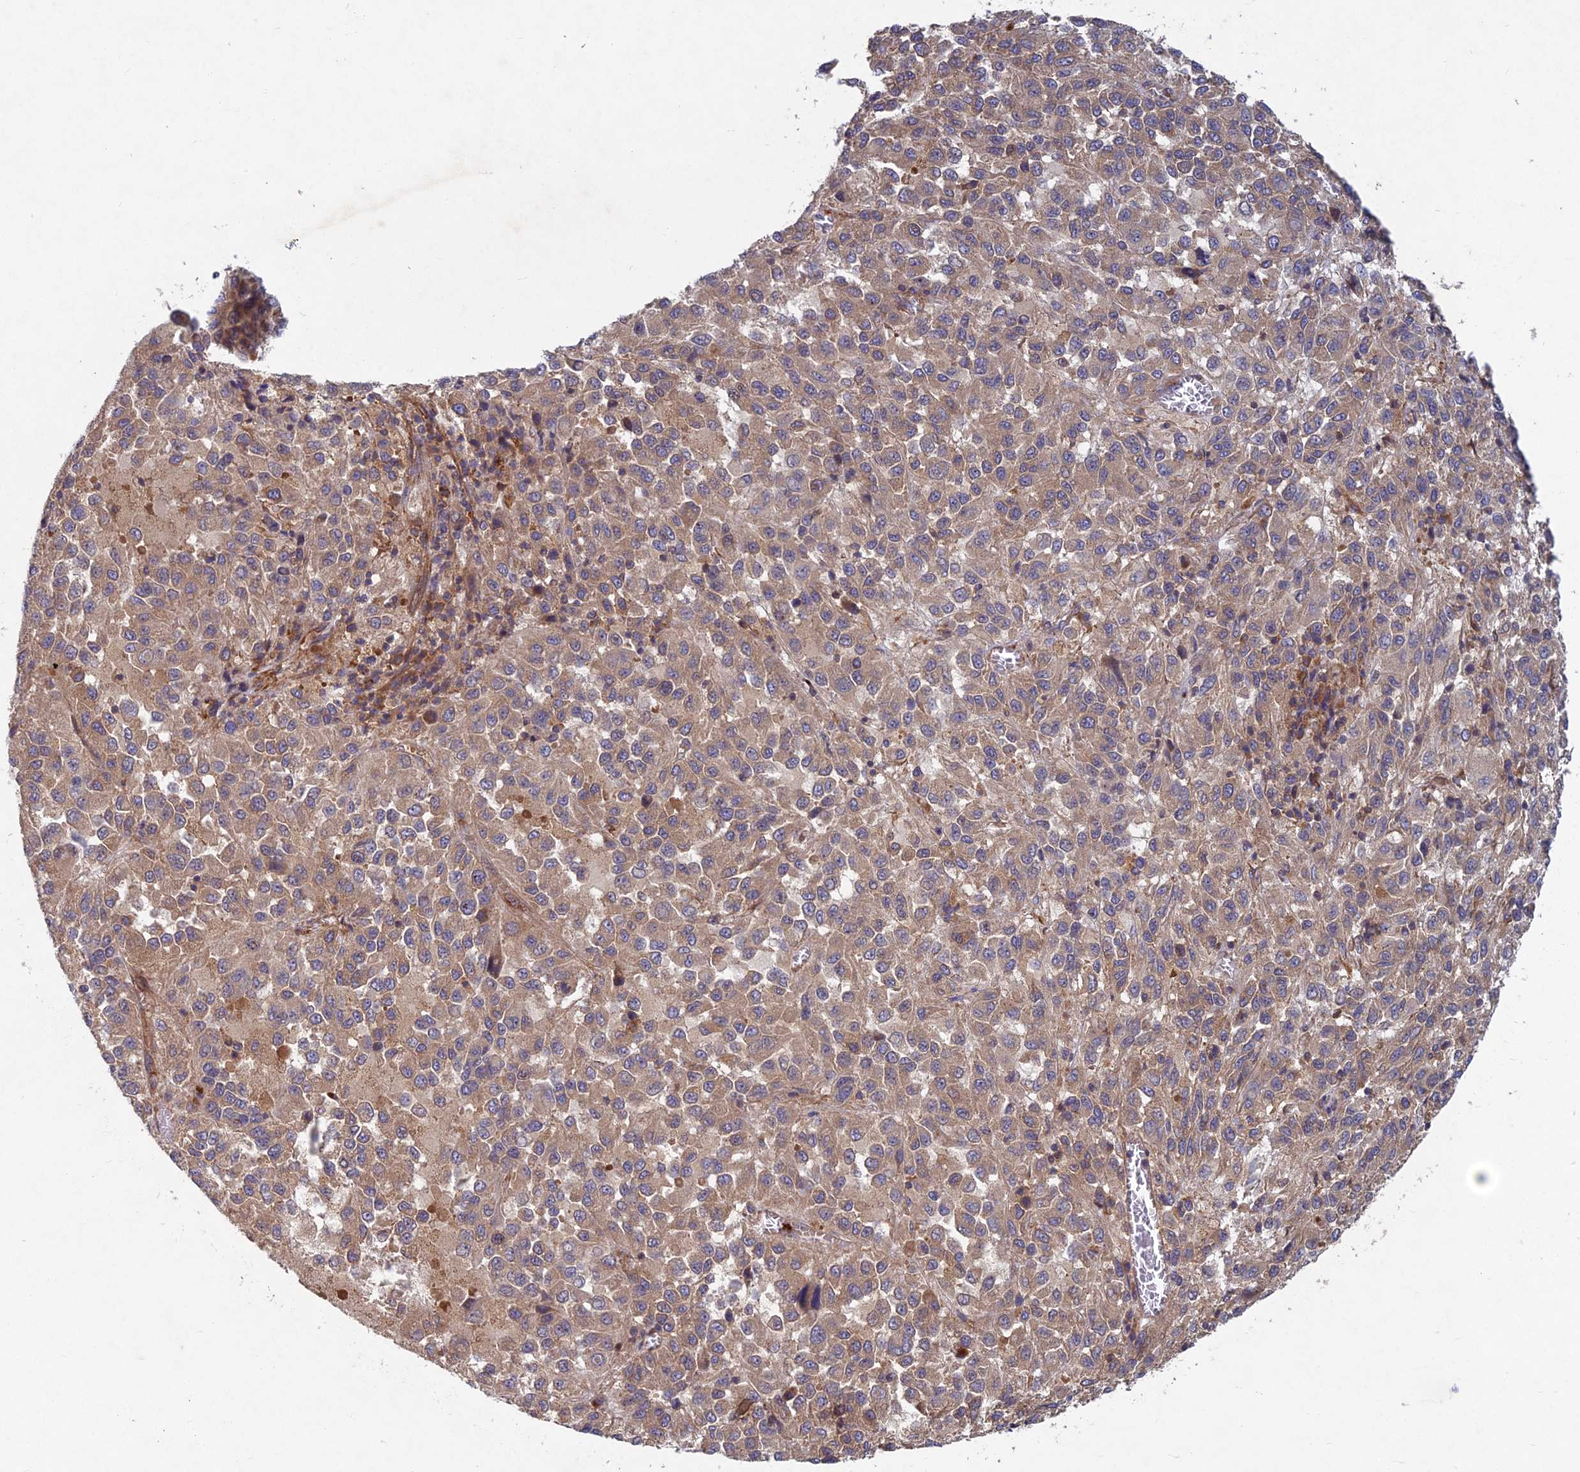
{"staining": {"intensity": "moderate", "quantity": ">75%", "location": "cytoplasmic/membranous"}, "tissue": "melanoma", "cell_type": "Tumor cells", "image_type": "cancer", "snomed": [{"axis": "morphology", "description": "Malignant melanoma, Metastatic site"}, {"axis": "topography", "description": "Lung"}], "caption": "Immunohistochemical staining of melanoma exhibits moderate cytoplasmic/membranous protein expression in approximately >75% of tumor cells.", "gene": "NCAPG", "patient": {"sex": "male", "age": 64}}